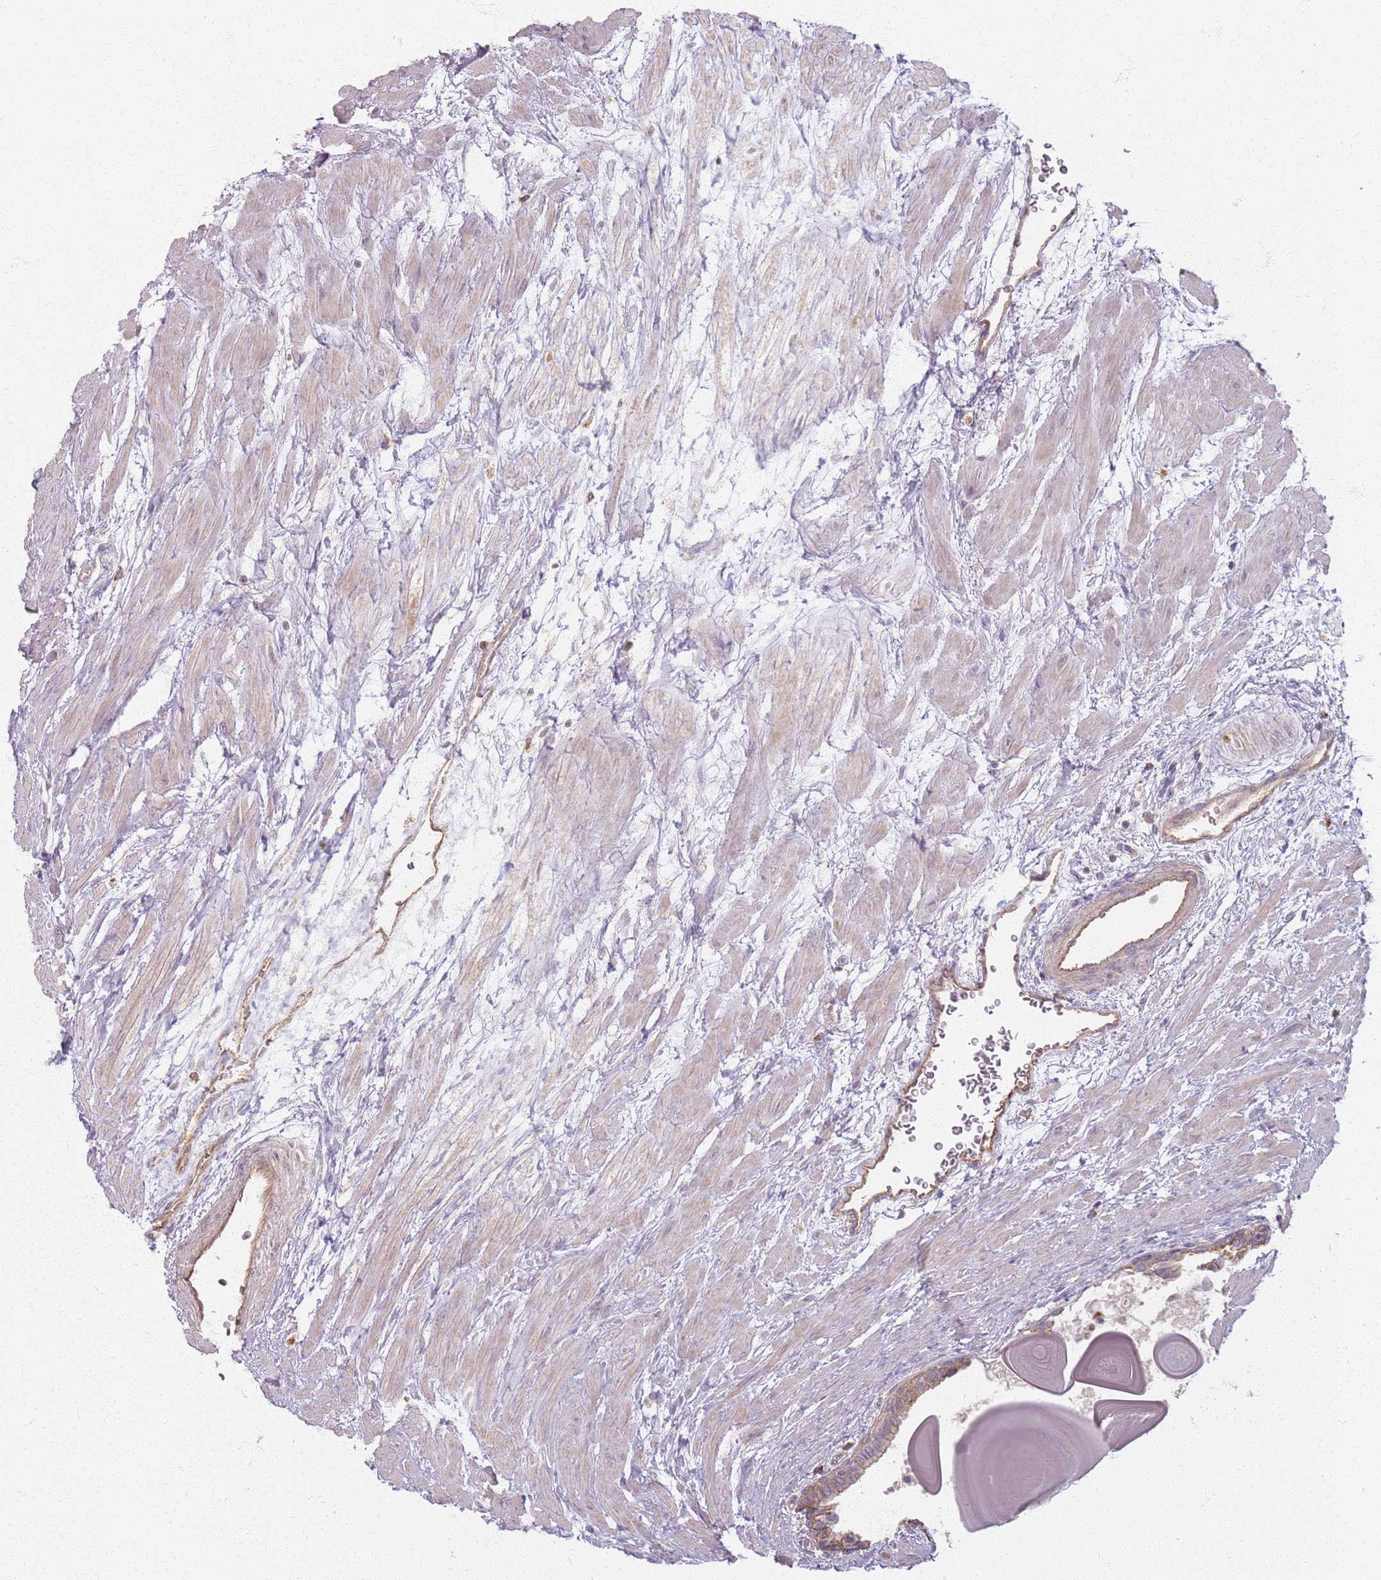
{"staining": {"intensity": "weak", "quantity": "25%-75%", "location": "cytoplasmic/membranous"}, "tissue": "prostate", "cell_type": "Glandular cells", "image_type": "normal", "snomed": [{"axis": "morphology", "description": "Normal tissue, NOS"}, {"axis": "topography", "description": "Prostate"}], "caption": "Immunohistochemical staining of normal prostate reveals weak cytoplasmic/membranous protein staining in approximately 25%-75% of glandular cells. (DAB = brown stain, brightfield microscopy at high magnification).", "gene": "KCNA5", "patient": {"sex": "male", "age": 48}}